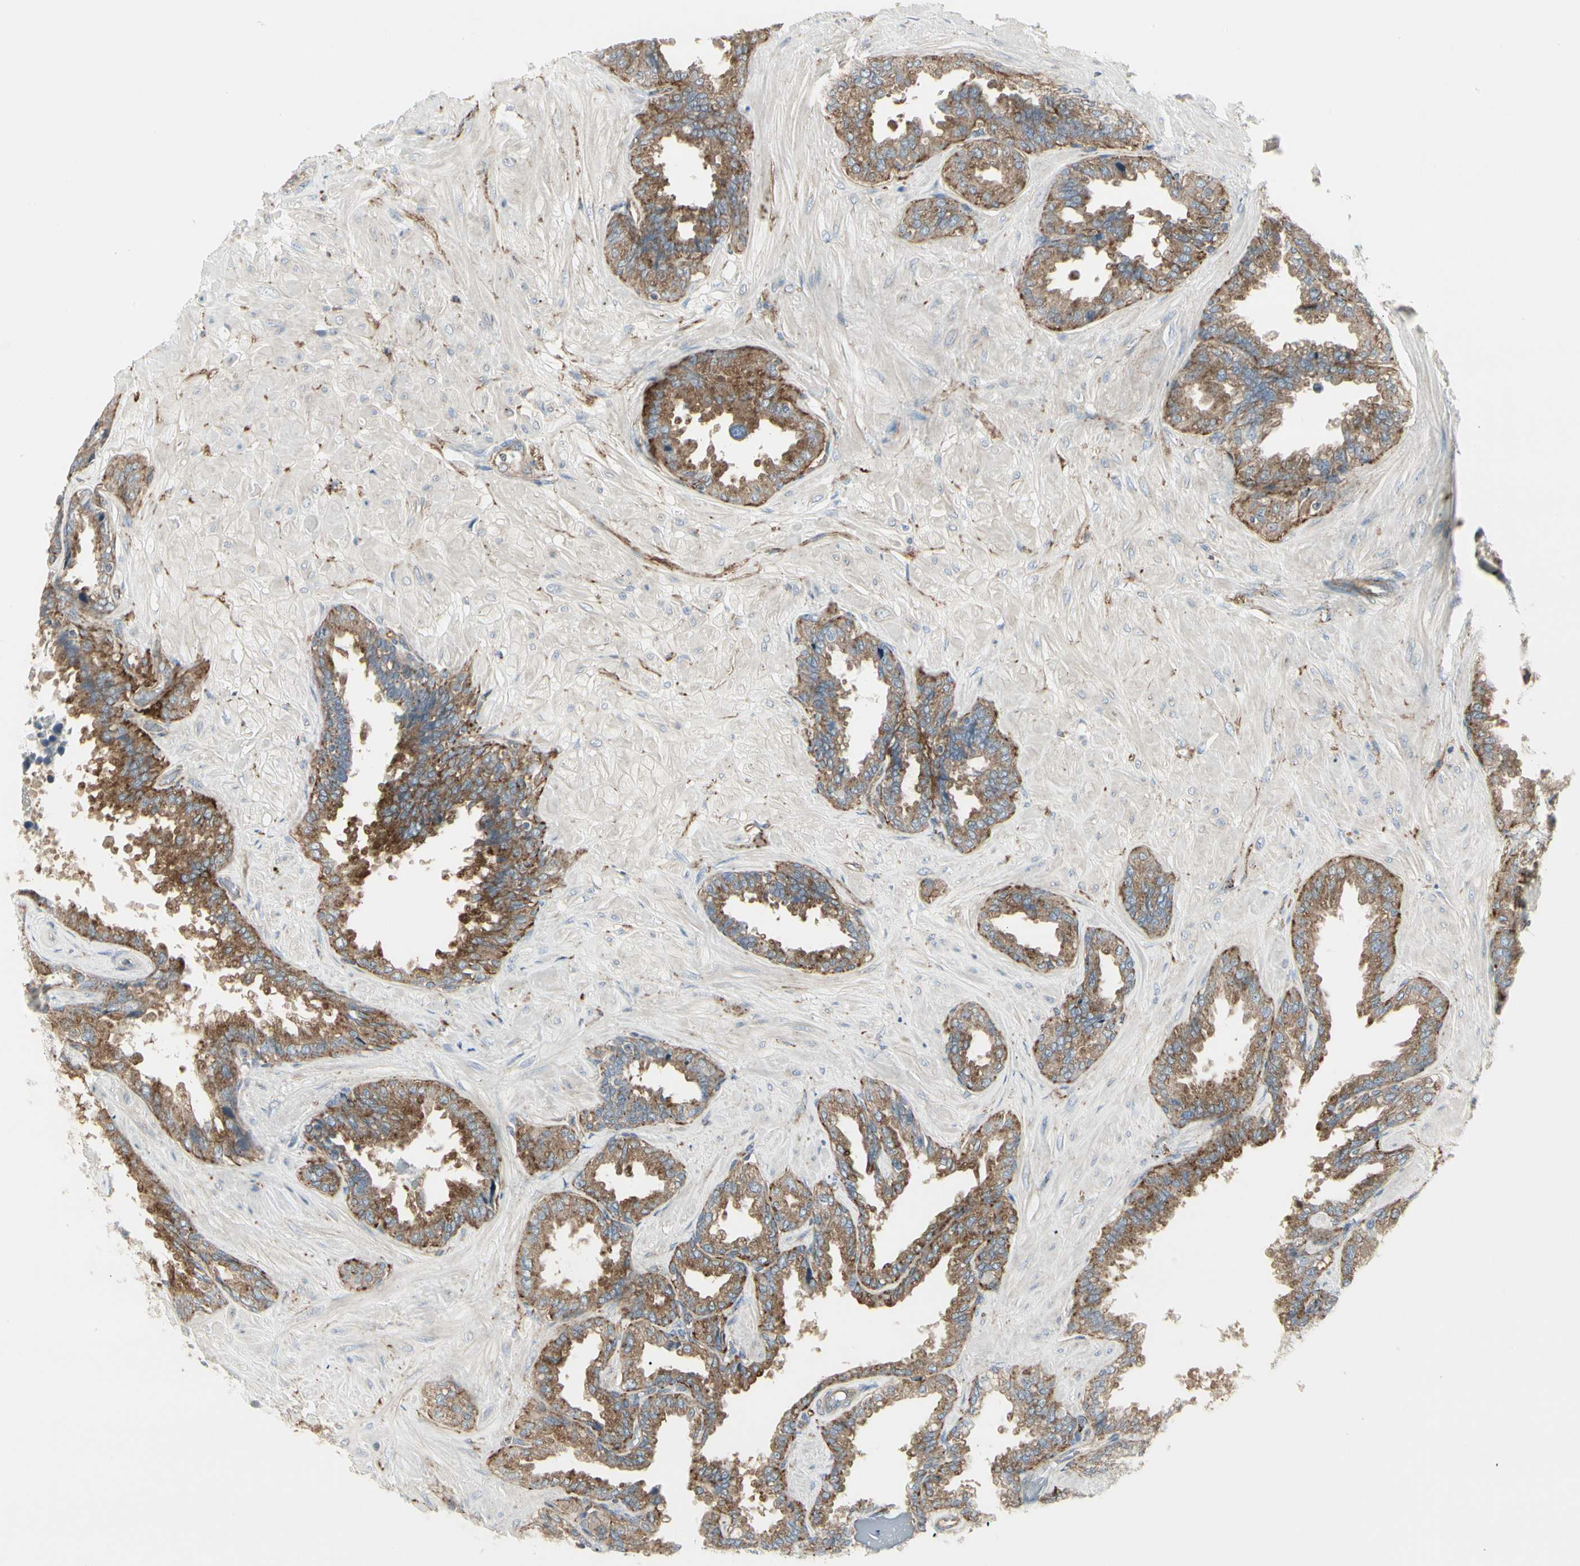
{"staining": {"intensity": "moderate", "quantity": ">75%", "location": "cytoplasmic/membranous"}, "tissue": "seminal vesicle", "cell_type": "Glandular cells", "image_type": "normal", "snomed": [{"axis": "morphology", "description": "Normal tissue, NOS"}, {"axis": "topography", "description": "Seminal veicle"}], "caption": "An image showing moderate cytoplasmic/membranous expression in about >75% of glandular cells in unremarkable seminal vesicle, as visualized by brown immunohistochemical staining.", "gene": "ATP6V1B2", "patient": {"sex": "male", "age": 46}}